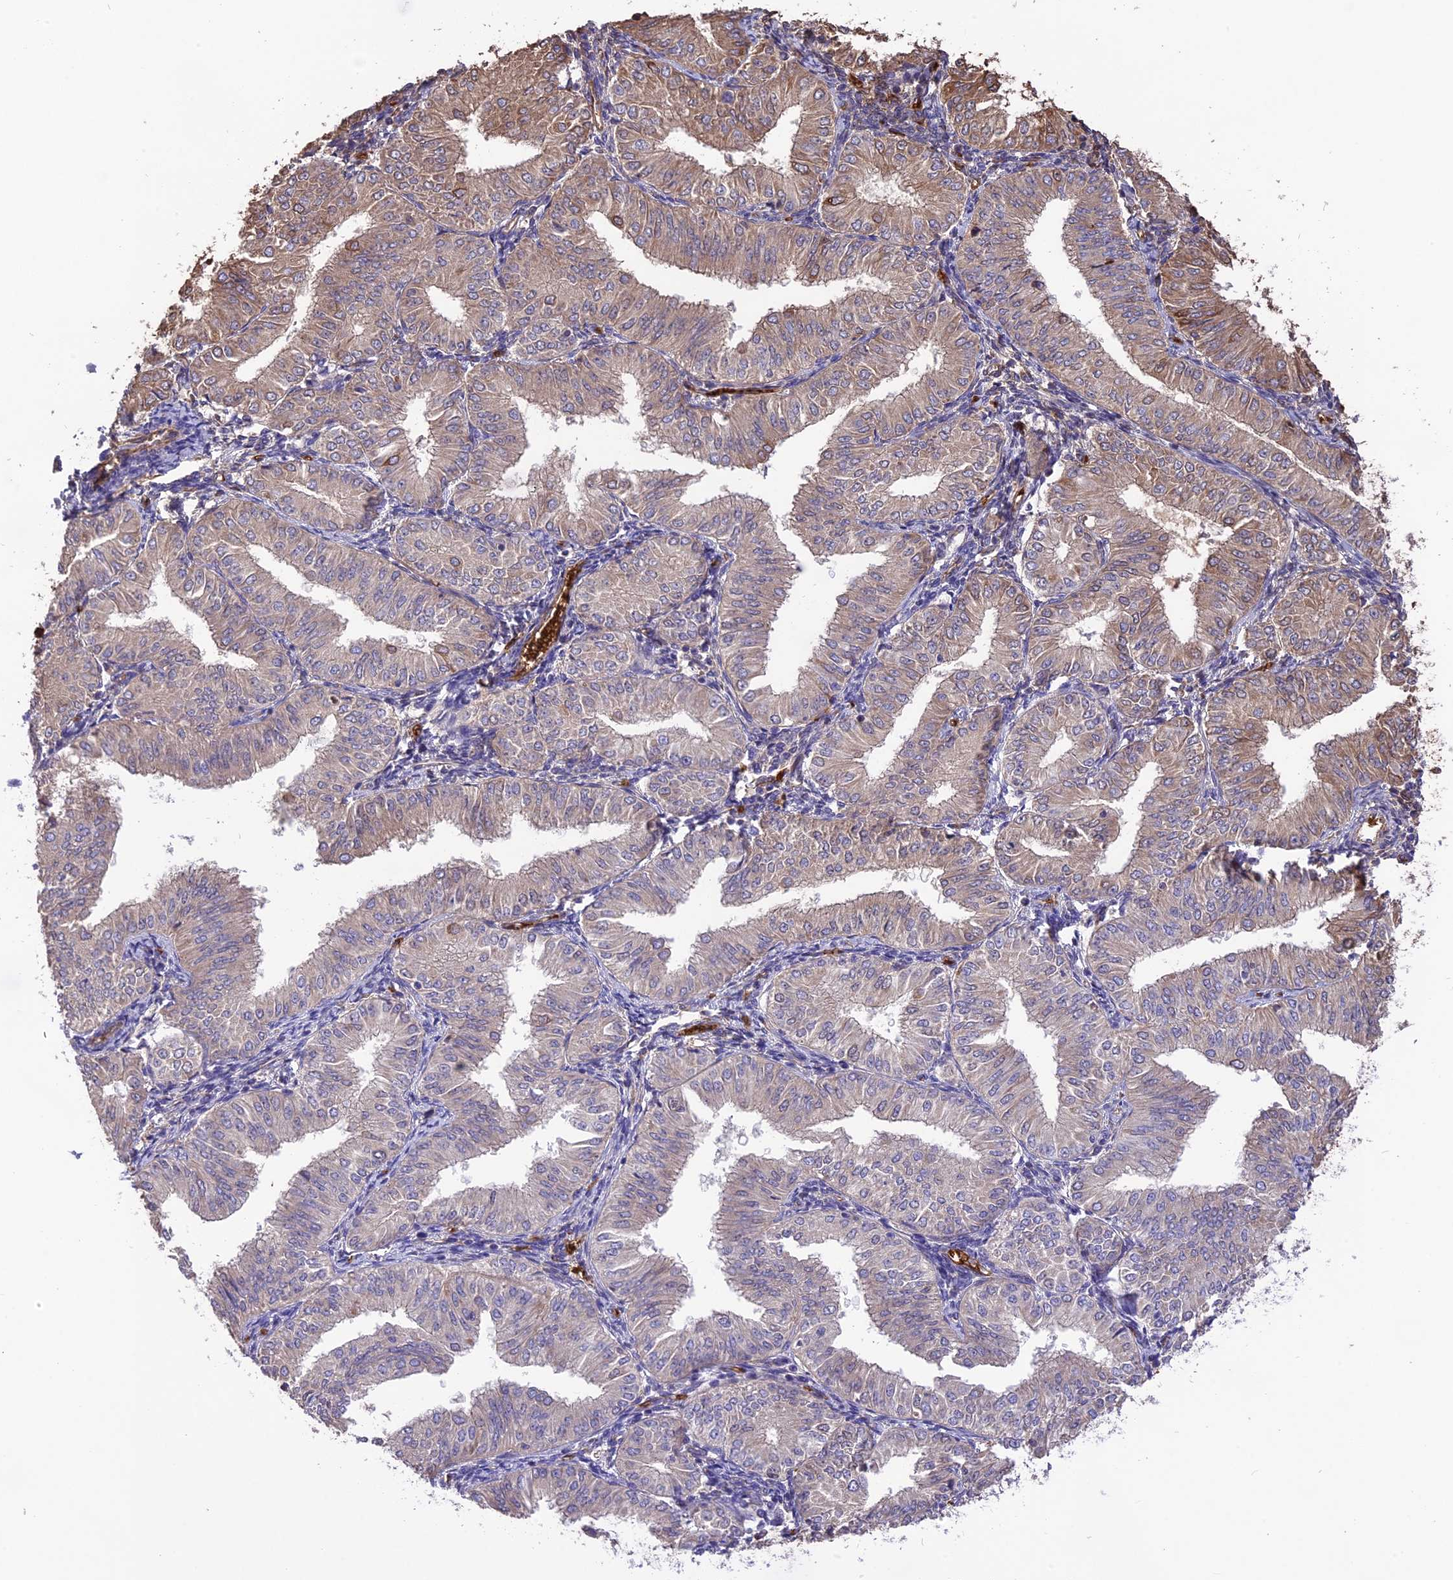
{"staining": {"intensity": "moderate", "quantity": "<25%", "location": "cytoplasmic/membranous"}, "tissue": "endometrial cancer", "cell_type": "Tumor cells", "image_type": "cancer", "snomed": [{"axis": "morphology", "description": "Normal tissue, NOS"}, {"axis": "morphology", "description": "Adenocarcinoma, NOS"}, {"axis": "topography", "description": "Endometrium"}], "caption": "Tumor cells exhibit low levels of moderate cytoplasmic/membranous positivity in approximately <25% of cells in endometrial cancer (adenocarcinoma). The protein of interest is shown in brown color, while the nuclei are stained blue.", "gene": "TTC4", "patient": {"sex": "female", "age": 53}}